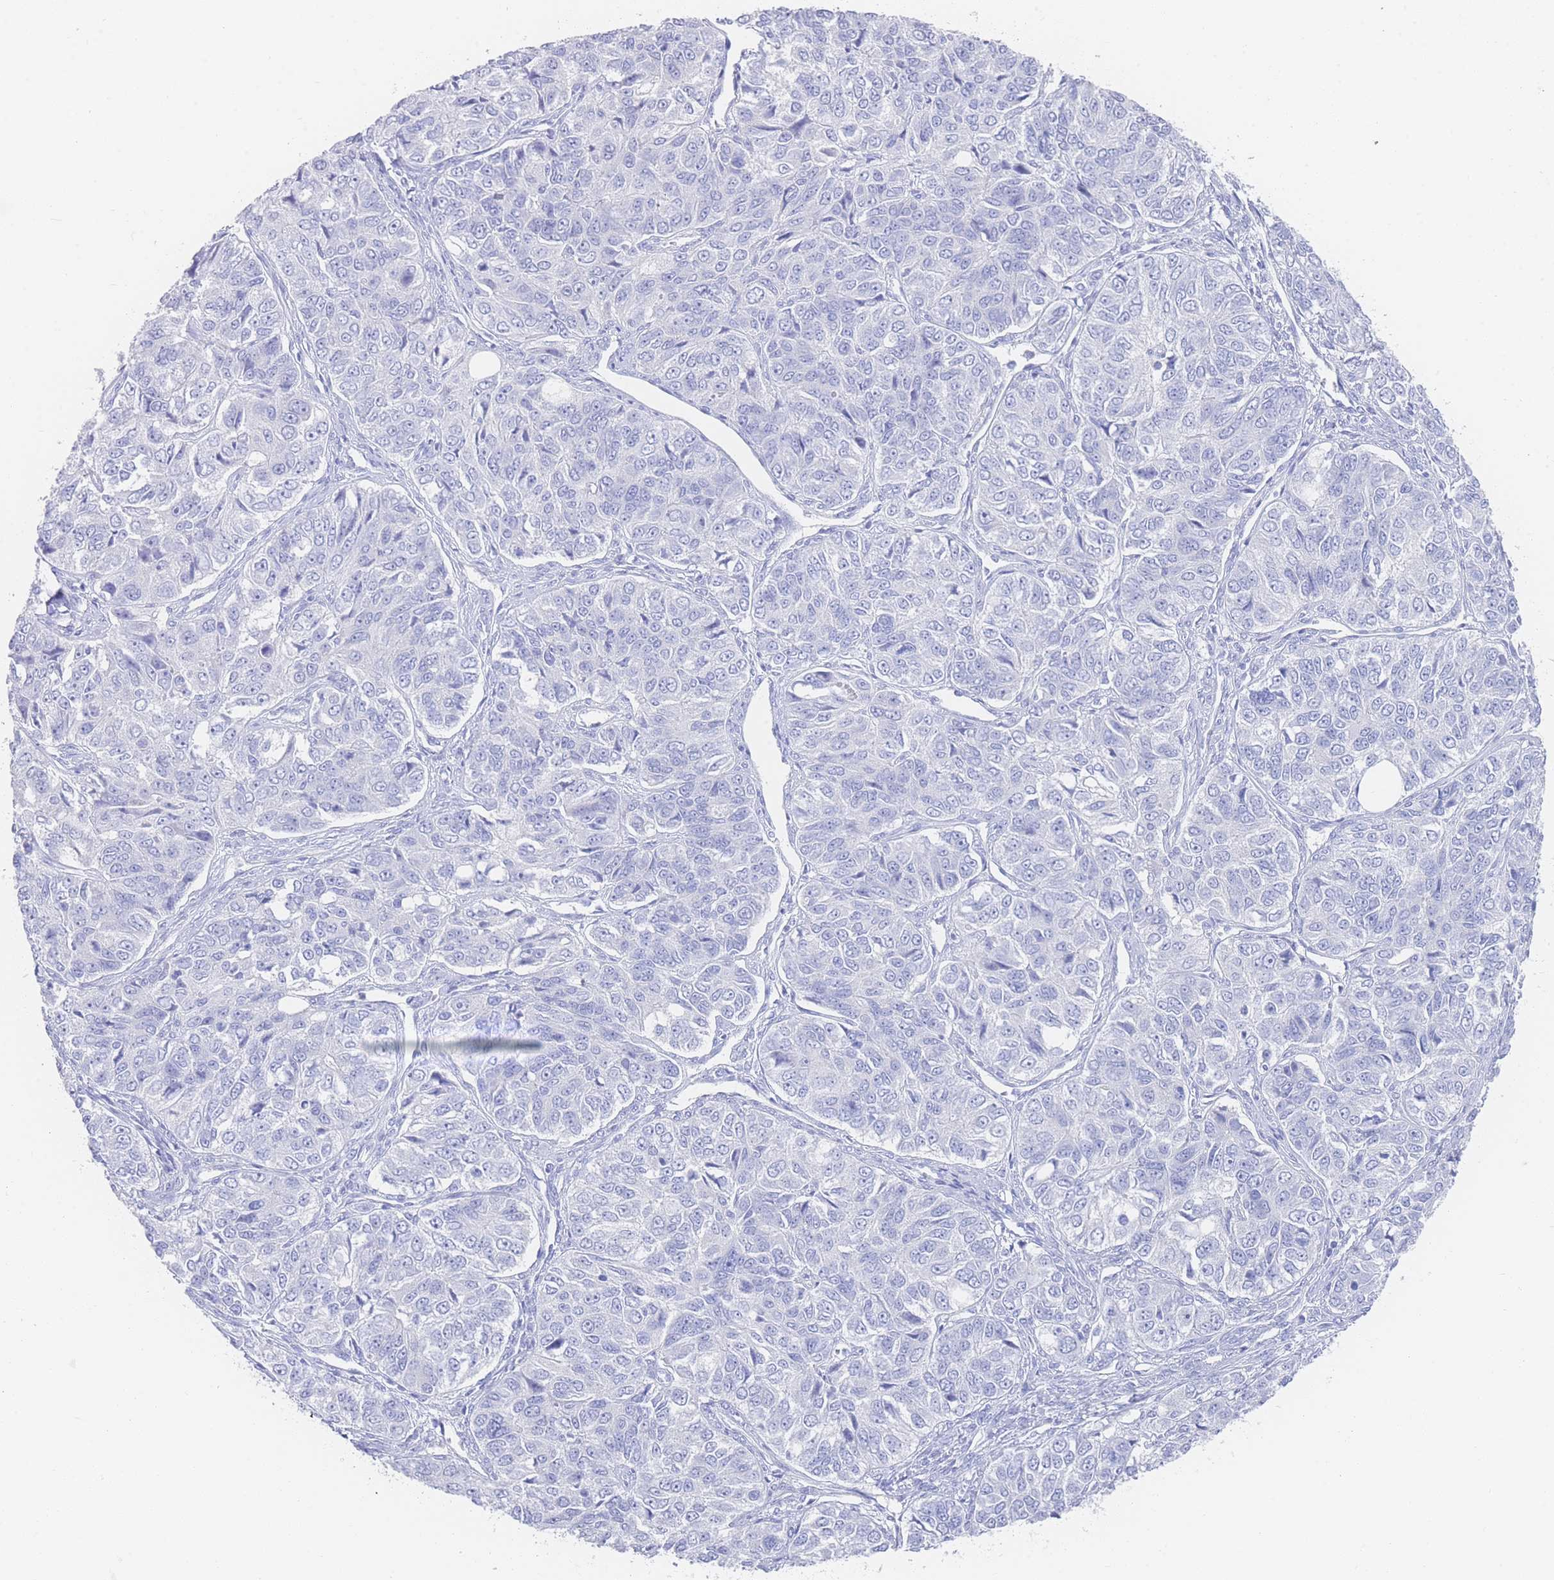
{"staining": {"intensity": "negative", "quantity": "none", "location": "none"}, "tissue": "ovarian cancer", "cell_type": "Tumor cells", "image_type": "cancer", "snomed": [{"axis": "morphology", "description": "Carcinoma, endometroid"}, {"axis": "topography", "description": "Ovary"}], "caption": "Protein analysis of ovarian cancer reveals no significant expression in tumor cells.", "gene": "LRRC37A", "patient": {"sex": "female", "age": 51}}